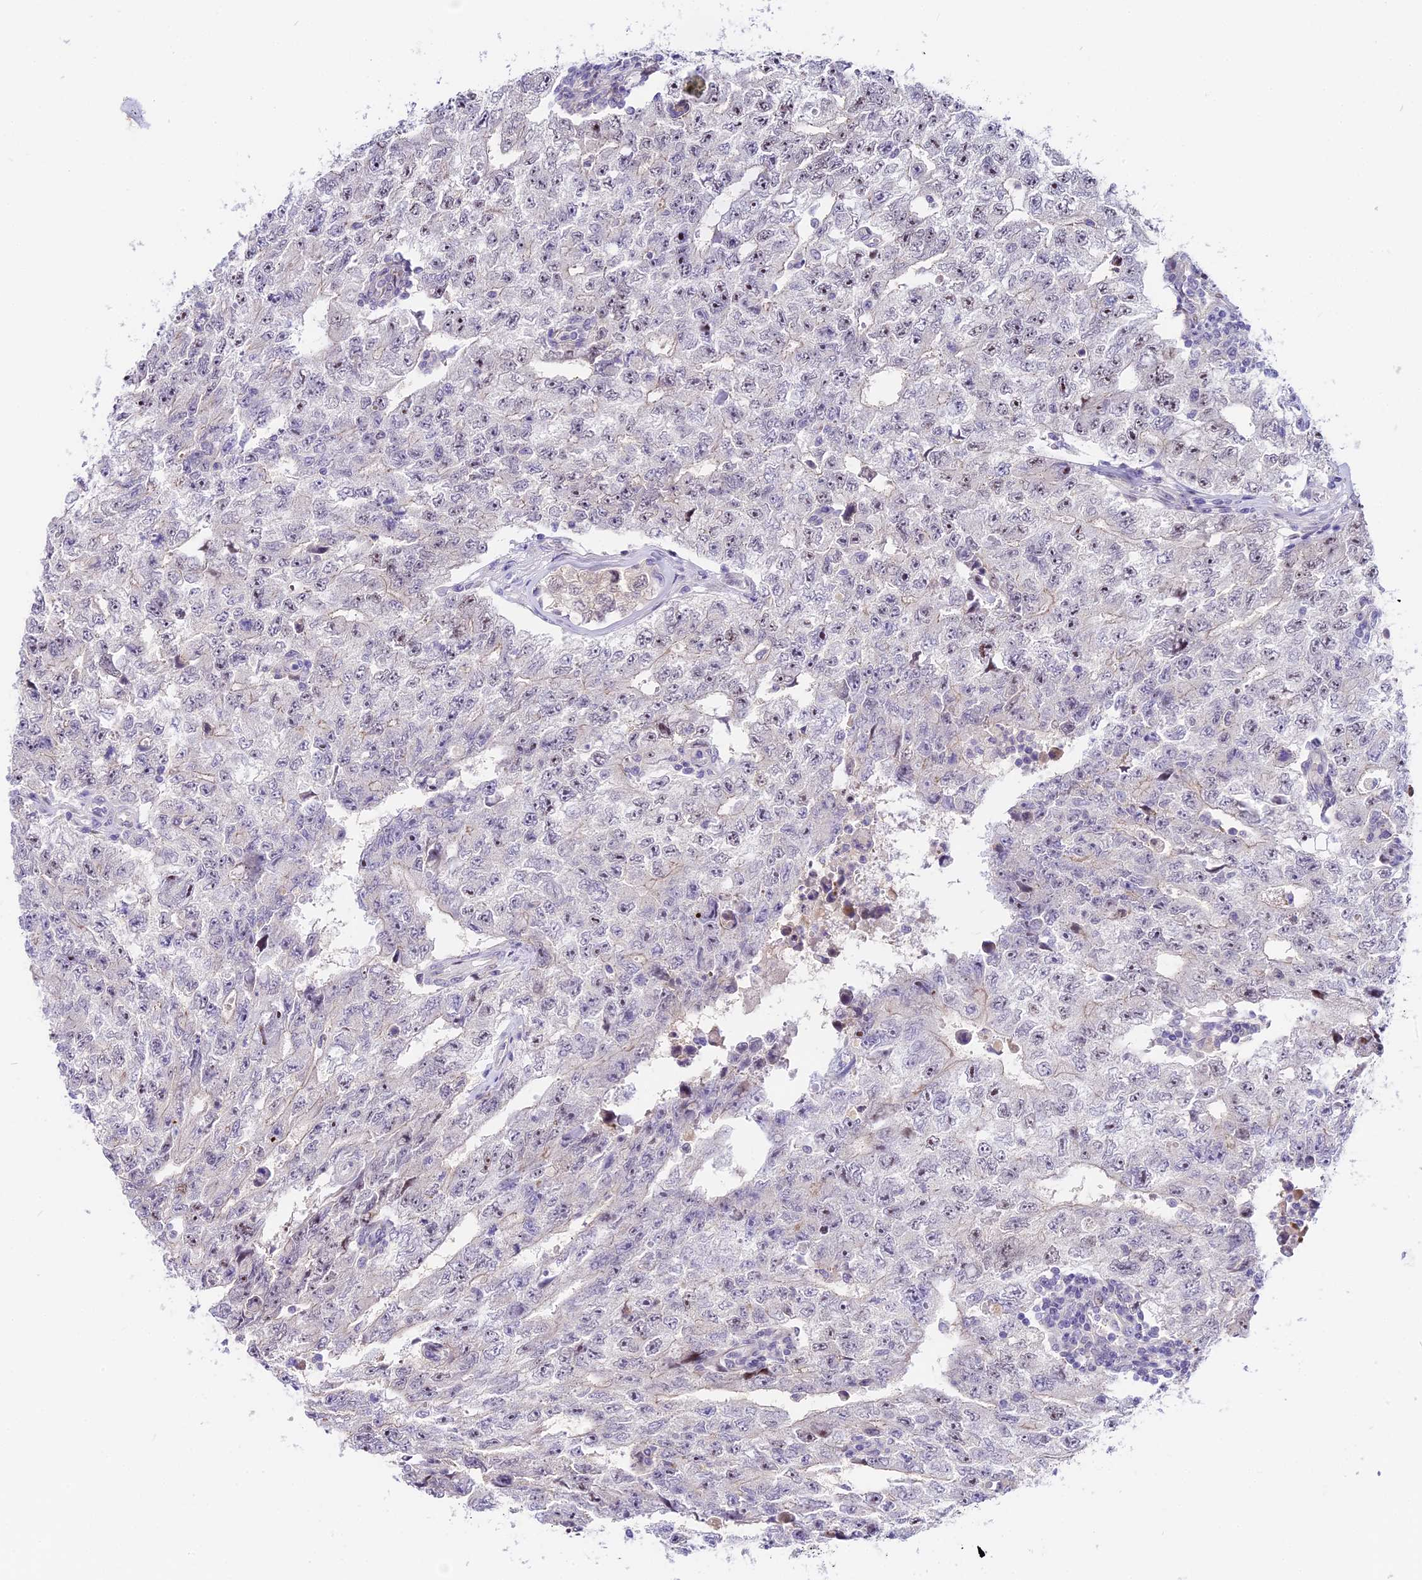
{"staining": {"intensity": "moderate", "quantity": "25%-75%", "location": "nuclear"}, "tissue": "testis cancer", "cell_type": "Tumor cells", "image_type": "cancer", "snomed": [{"axis": "morphology", "description": "Carcinoma, Embryonal, NOS"}, {"axis": "topography", "description": "Testis"}], "caption": "Testis cancer tissue demonstrates moderate nuclear expression in about 25%-75% of tumor cells (DAB IHC with brightfield microscopy, high magnification).", "gene": "MIDN", "patient": {"sex": "male", "age": 17}}